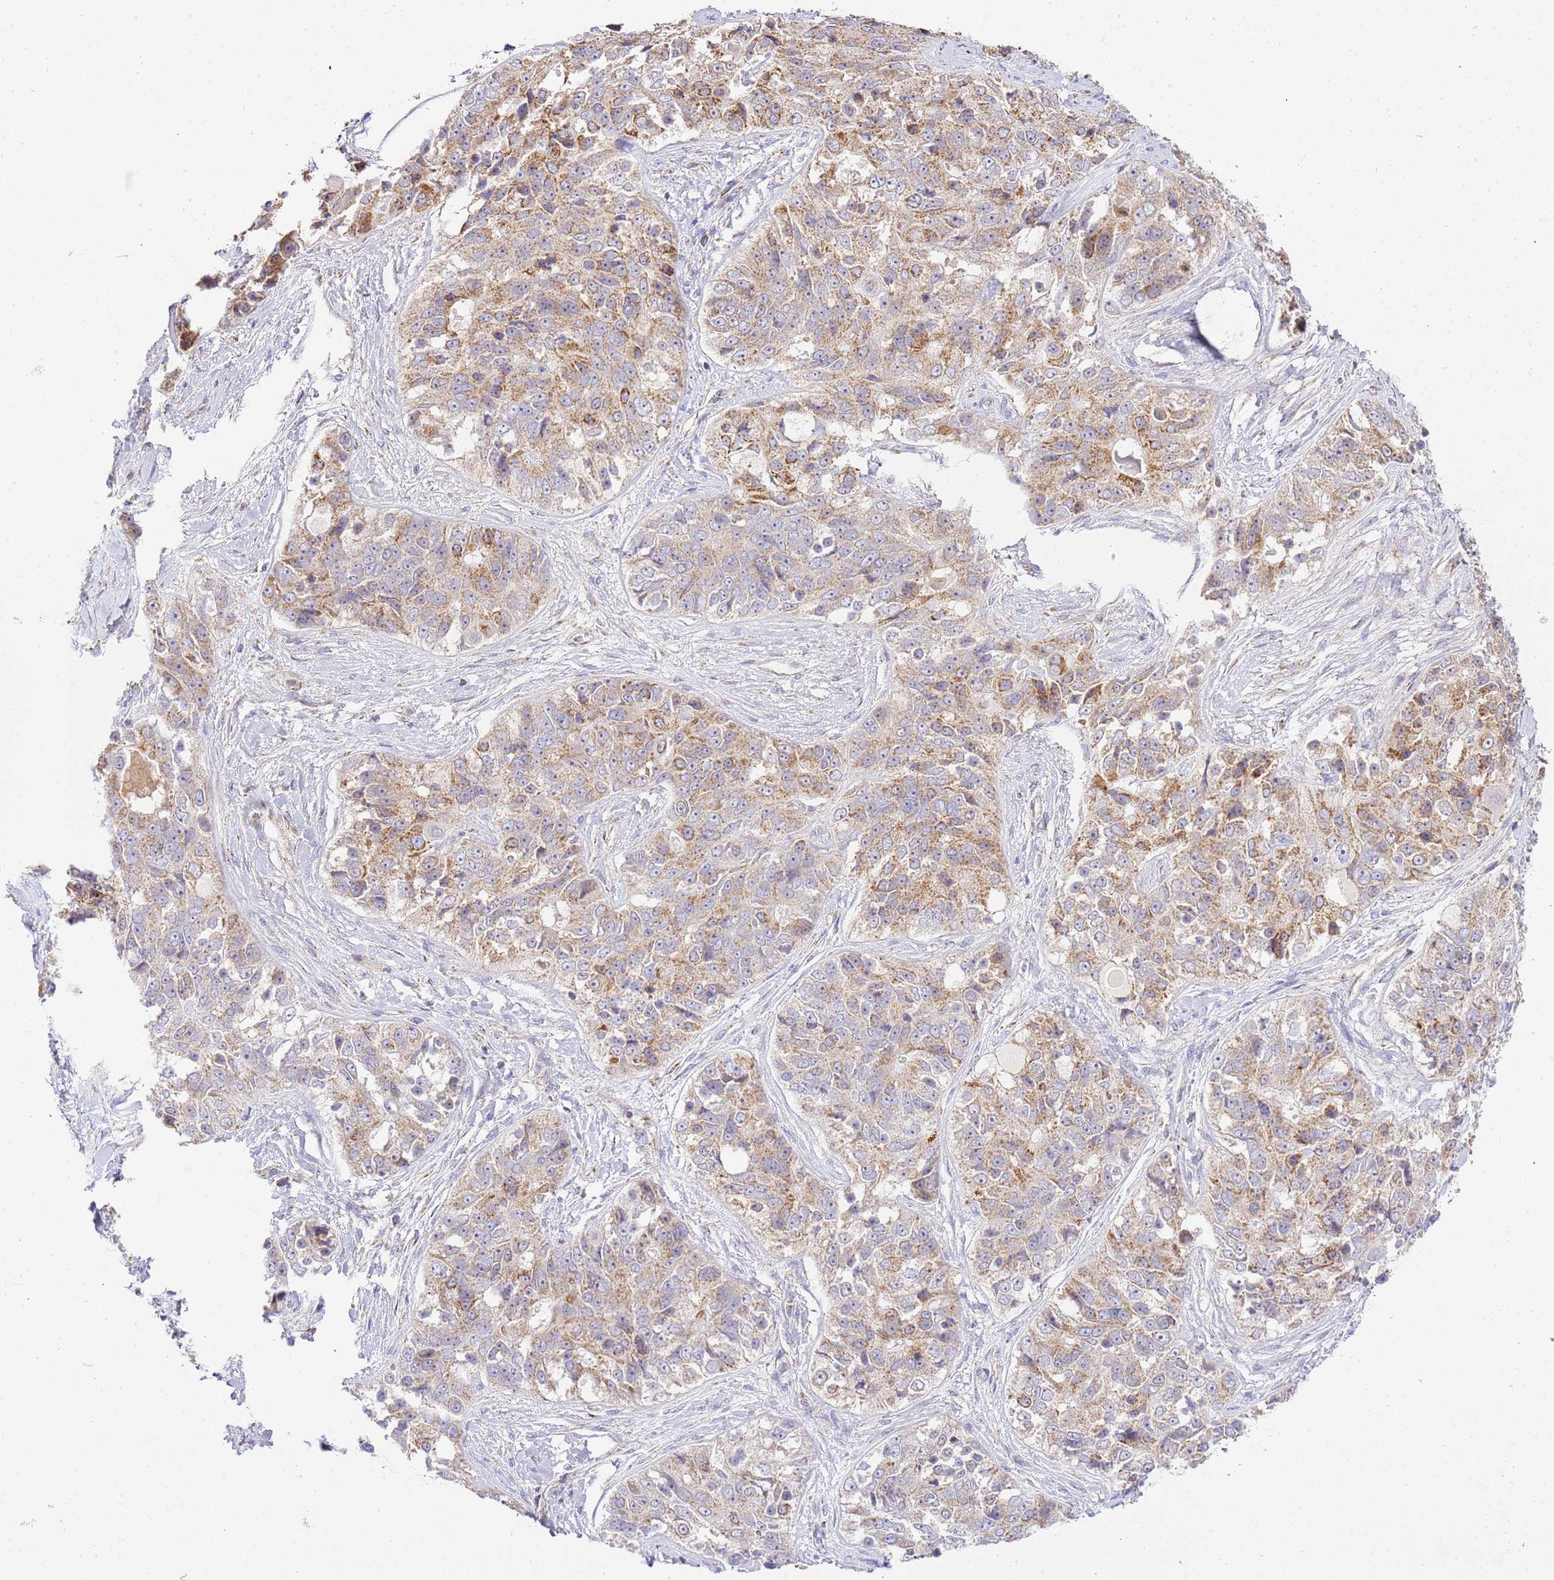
{"staining": {"intensity": "moderate", "quantity": ">75%", "location": "cytoplasmic/membranous"}, "tissue": "ovarian cancer", "cell_type": "Tumor cells", "image_type": "cancer", "snomed": [{"axis": "morphology", "description": "Carcinoma, endometroid"}, {"axis": "topography", "description": "Ovary"}], "caption": "Protein staining of endometroid carcinoma (ovarian) tissue displays moderate cytoplasmic/membranous expression in approximately >75% of tumor cells.", "gene": "ZBTB39", "patient": {"sex": "female", "age": 51}}